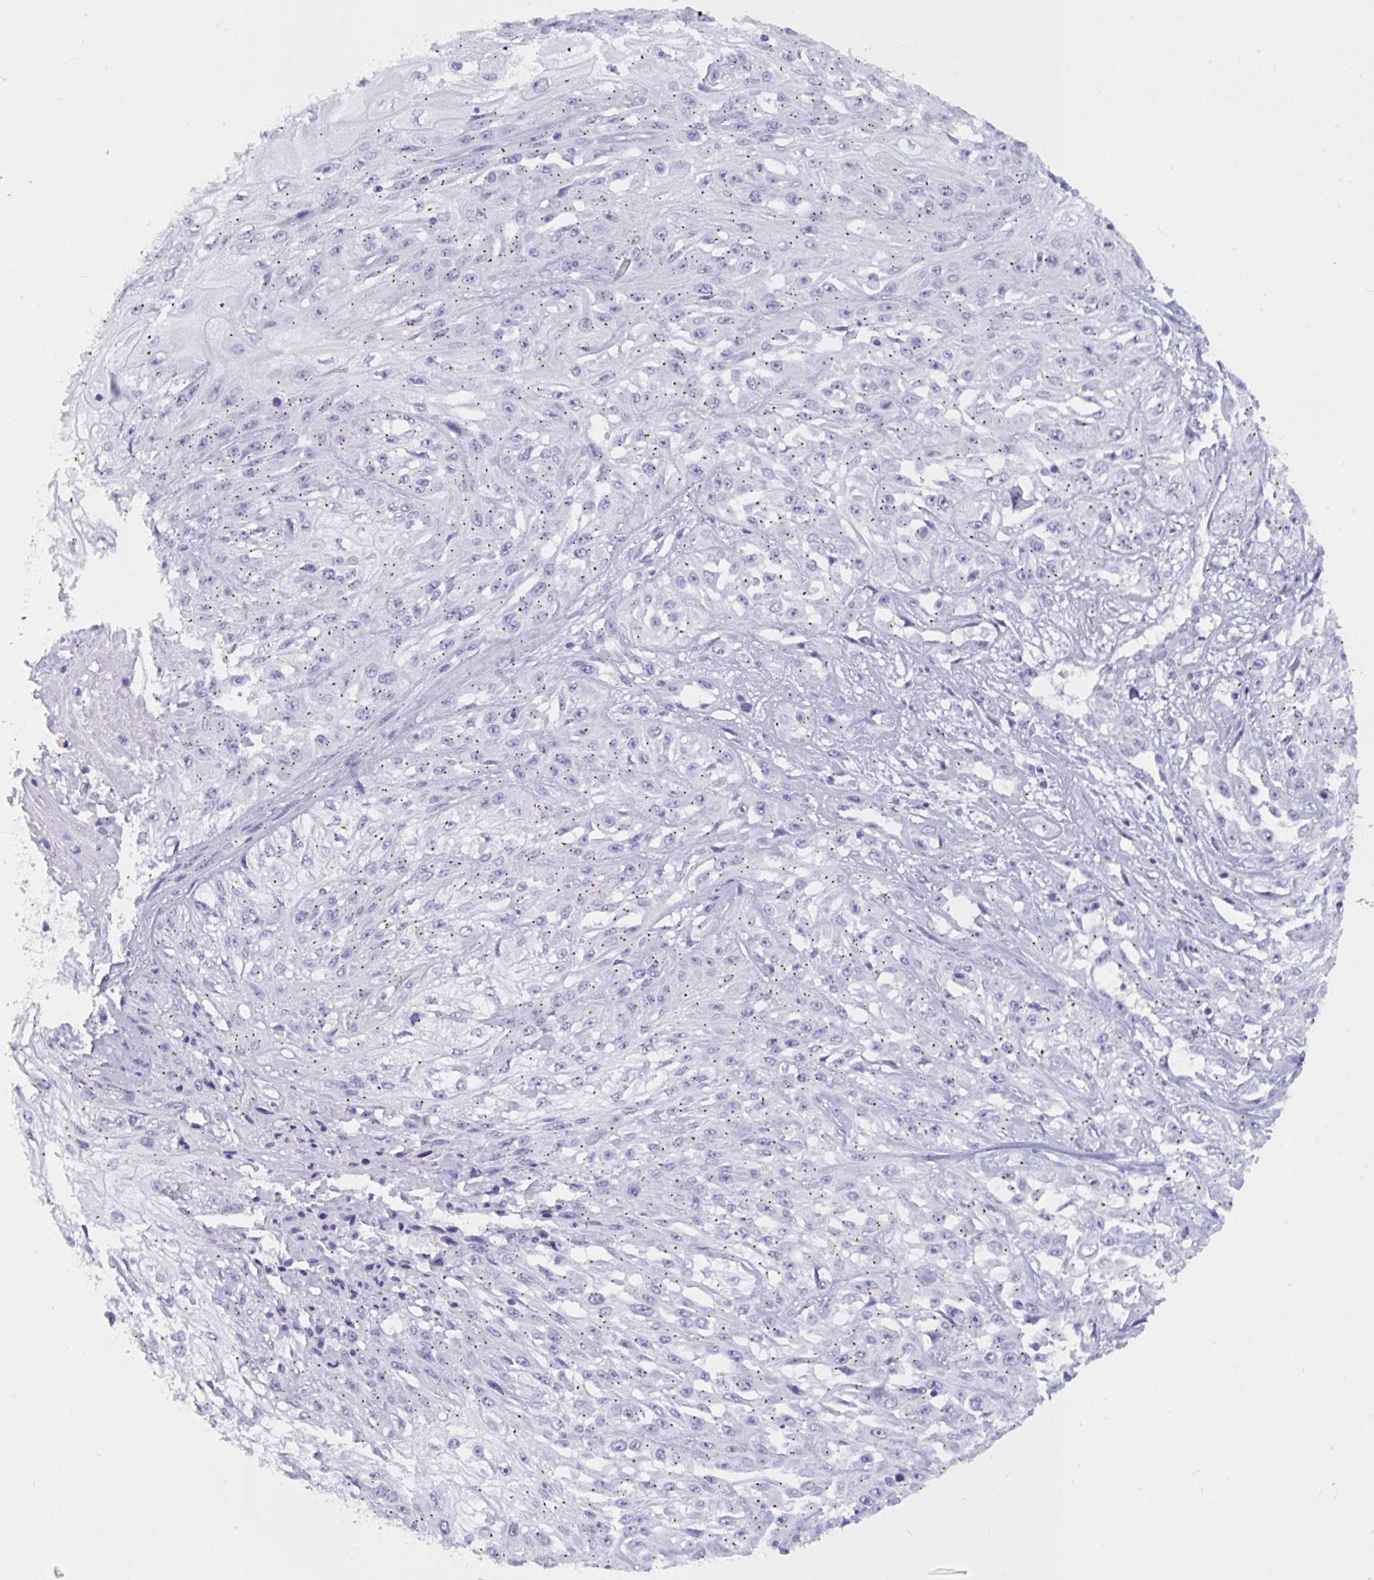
{"staining": {"intensity": "moderate", "quantity": "25%-75%", "location": "cytoplasmic/membranous"}, "tissue": "skin cancer", "cell_type": "Tumor cells", "image_type": "cancer", "snomed": [{"axis": "morphology", "description": "Squamous cell carcinoma, NOS"}, {"axis": "morphology", "description": "Squamous cell carcinoma, metastatic, NOS"}, {"axis": "topography", "description": "Skin"}, {"axis": "topography", "description": "Lymph node"}], "caption": "The photomicrograph exhibits immunohistochemical staining of skin cancer (squamous cell carcinoma). There is moderate cytoplasmic/membranous staining is seen in about 25%-75% of tumor cells.", "gene": "RNASE3", "patient": {"sex": "male", "age": 75}}